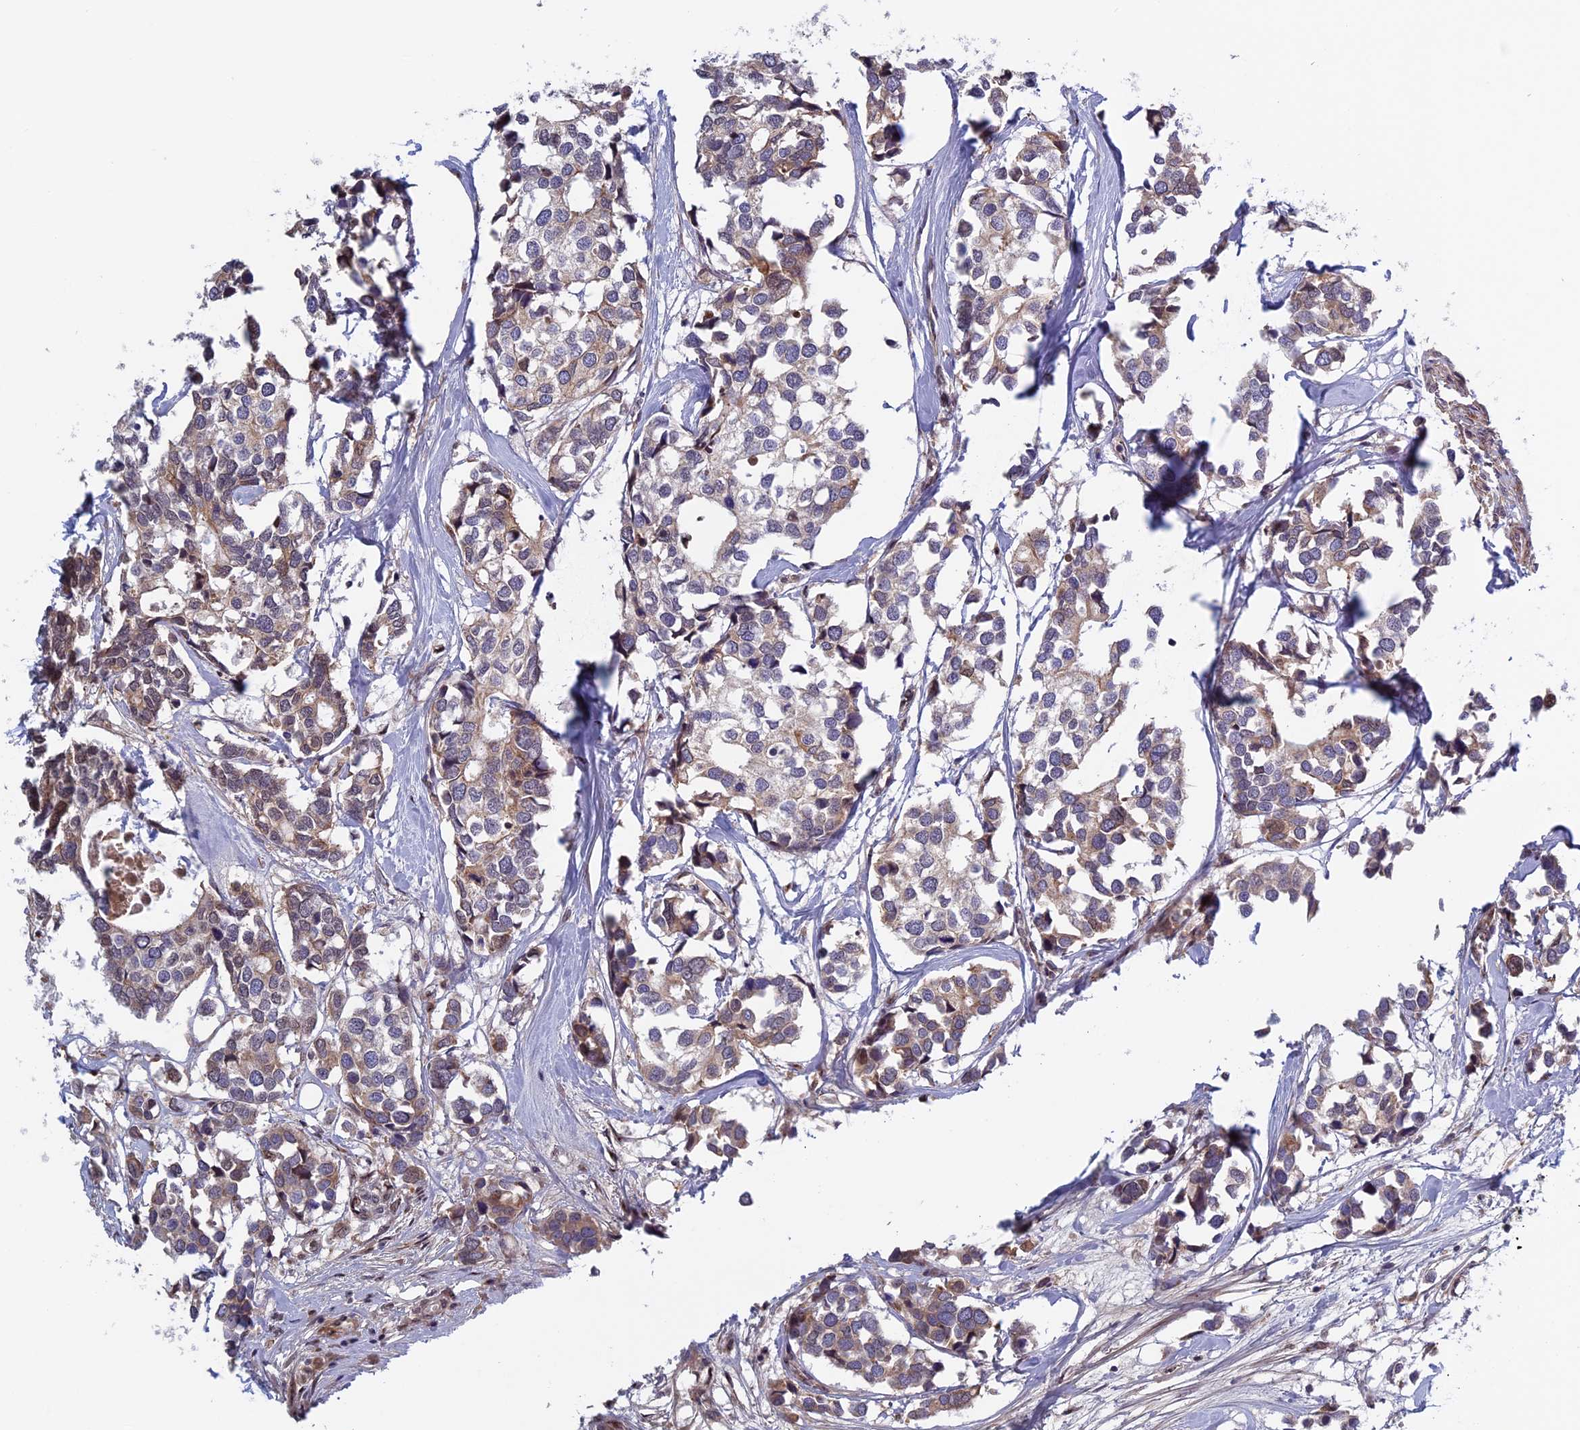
{"staining": {"intensity": "weak", "quantity": "25%-75%", "location": "cytoplasmic/membranous"}, "tissue": "breast cancer", "cell_type": "Tumor cells", "image_type": "cancer", "snomed": [{"axis": "morphology", "description": "Duct carcinoma"}, {"axis": "topography", "description": "Breast"}], "caption": "Breast cancer (intraductal carcinoma) stained with a brown dye reveals weak cytoplasmic/membranous positive positivity in approximately 25%-75% of tumor cells.", "gene": "FADS1", "patient": {"sex": "female", "age": 83}}